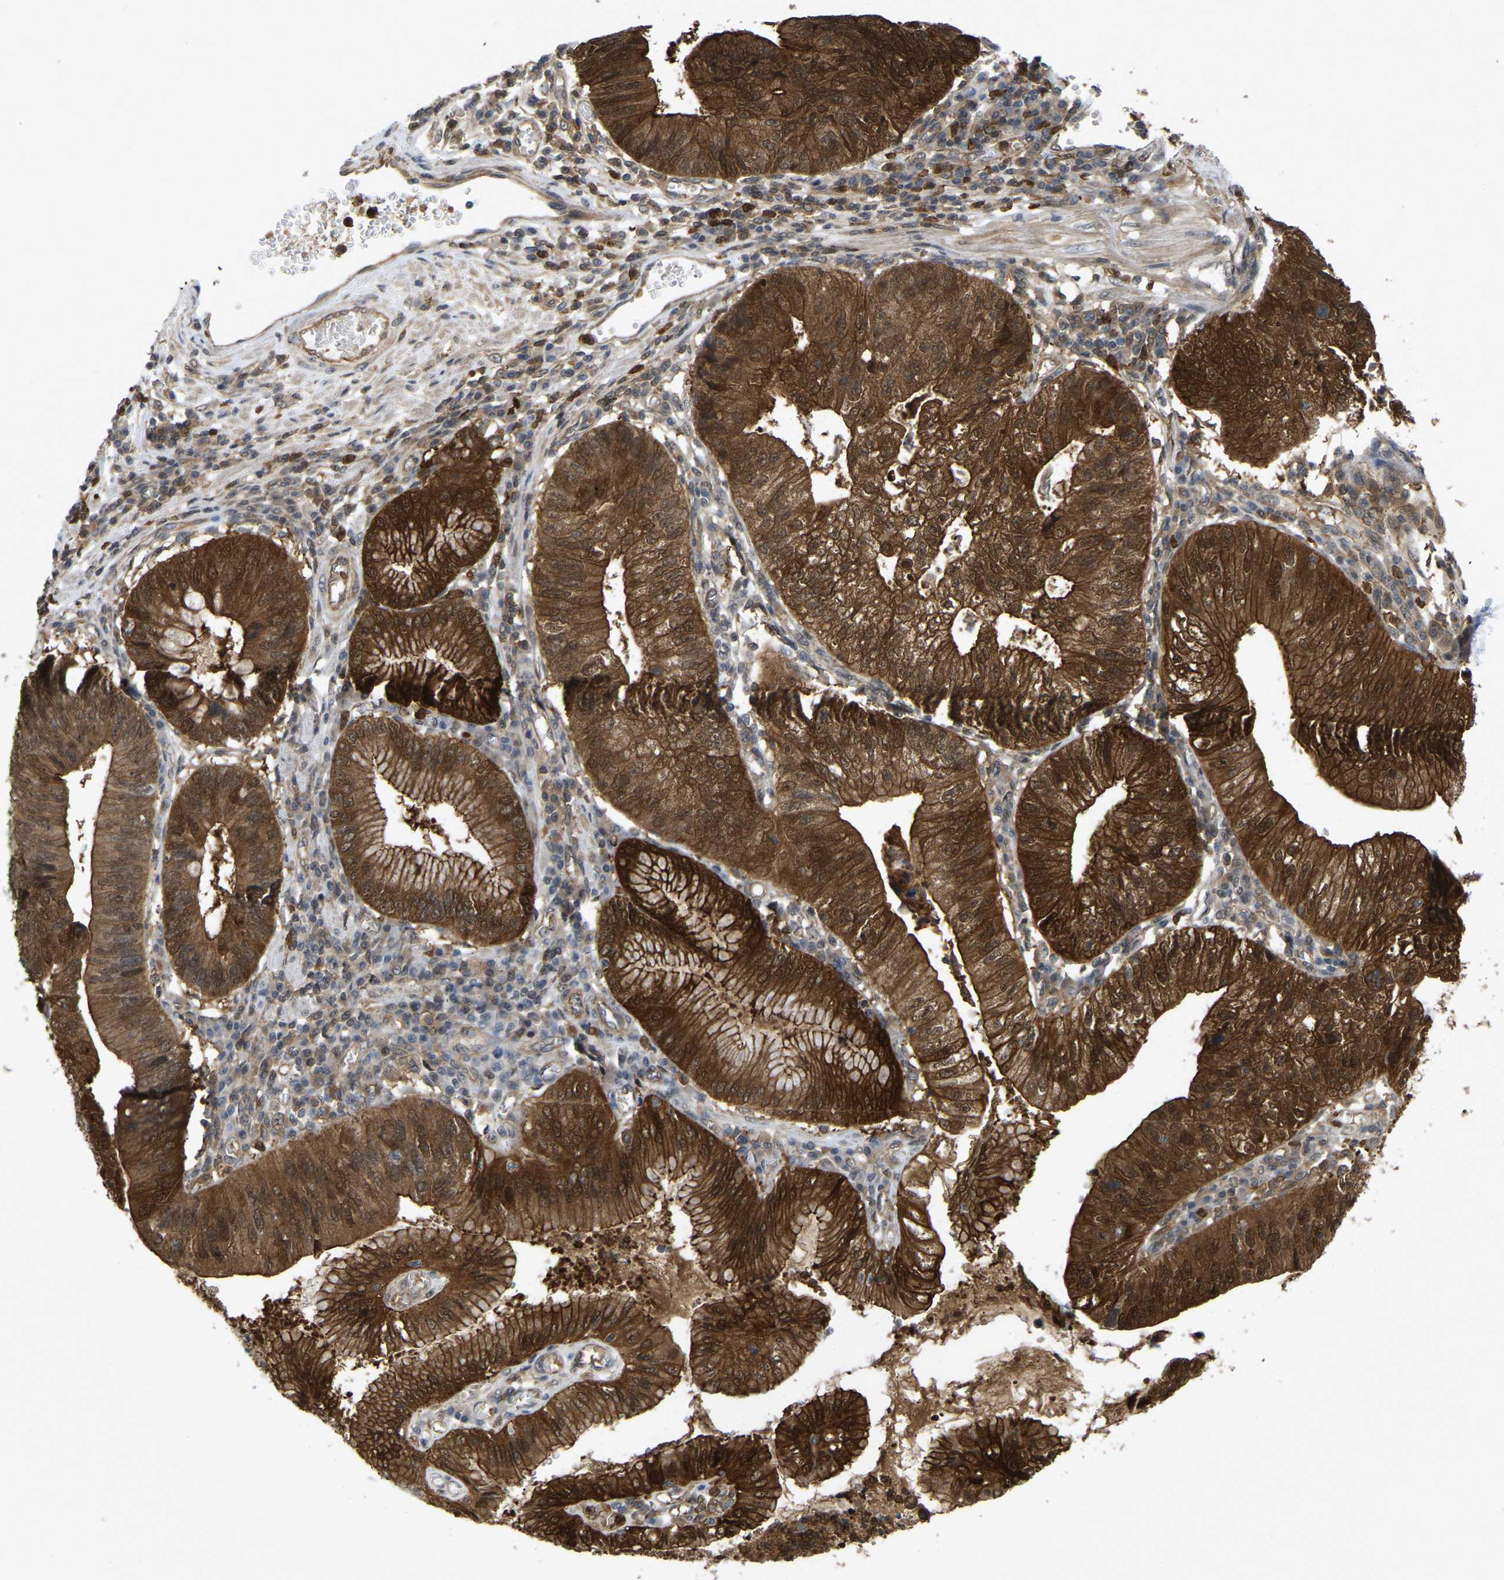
{"staining": {"intensity": "strong", "quantity": ">75%", "location": "cytoplasmic/membranous"}, "tissue": "stomach cancer", "cell_type": "Tumor cells", "image_type": "cancer", "snomed": [{"axis": "morphology", "description": "Adenocarcinoma, NOS"}, {"axis": "topography", "description": "Stomach"}], "caption": "Immunohistochemistry staining of stomach adenocarcinoma, which exhibits high levels of strong cytoplasmic/membranous staining in approximately >75% of tumor cells indicating strong cytoplasmic/membranous protein expression. The staining was performed using DAB (brown) for protein detection and nuclei were counterstained in hematoxylin (blue).", "gene": "SERPINB5", "patient": {"sex": "male", "age": 59}}